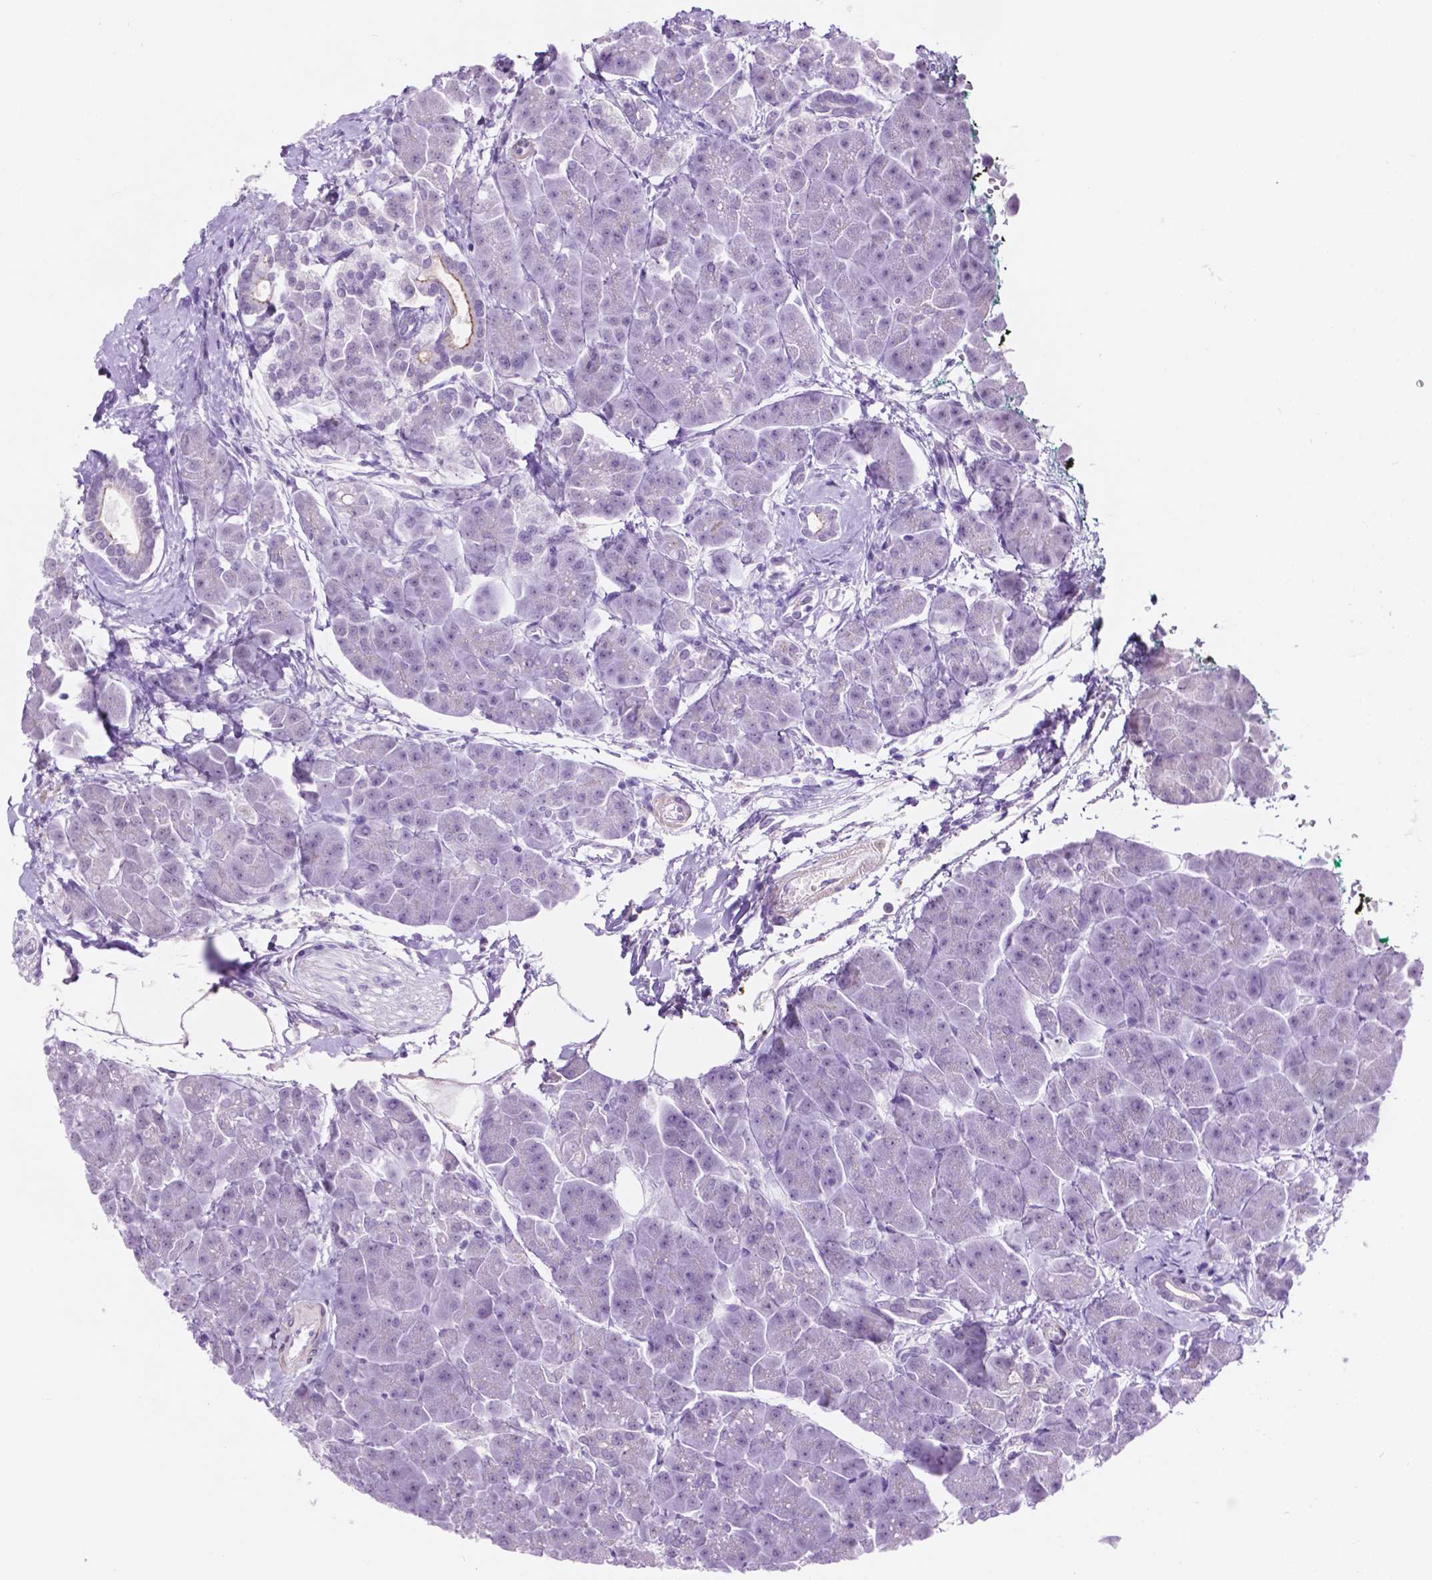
{"staining": {"intensity": "negative", "quantity": "none", "location": "none"}, "tissue": "pancreas", "cell_type": "Exocrine glandular cells", "image_type": "normal", "snomed": [{"axis": "morphology", "description": "Normal tissue, NOS"}, {"axis": "topography", "description": "Adipose tissue"}, {"axis": "topography", "description": "Pancreas"}, {"axis": "topography", "description": "Peripheral nerve tissue"}], "caption": "Immunohistochemical staining of benign human pancreas exhibits no significant positivity in exocrine glandular cells. (IHC, brightfield microscopy, high magnification).", "gene": "ACY3", "patient": {"sex": "female", "age": 58}}